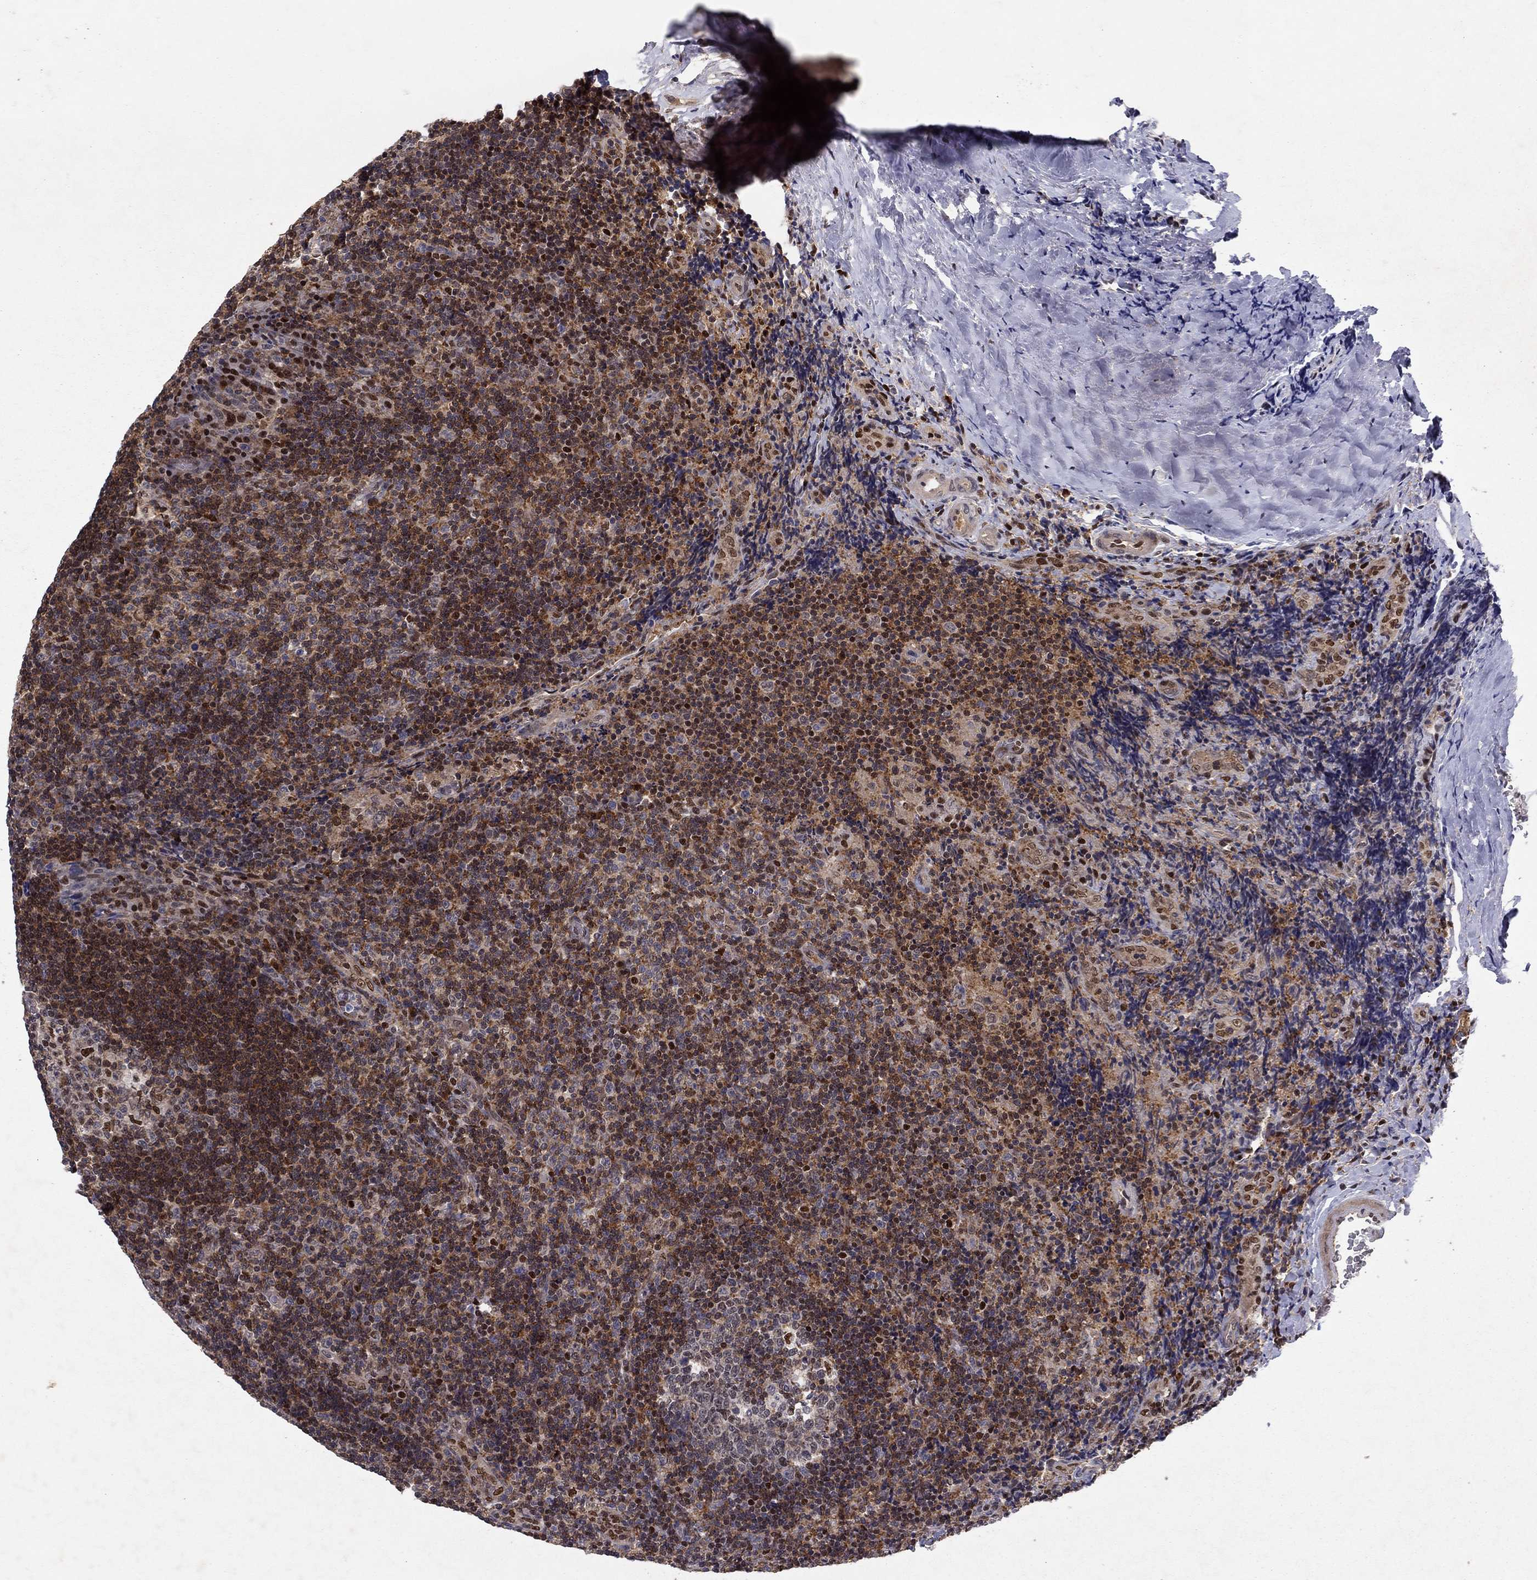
{"staining": {"intensity": "moderate", "quantity": "<25%", "location": "nuclear"}, "tissue": "tonsil", "cell_type": "Germinal center cells", "image_type": "normal", "snomed": [{"axis": "morphology", "description": "Normal tissue, NOS"}, {"axis": "topography", "description": "Tonsil"}], "caption": "Moderate nuclear positivity for a protein is seen in approximately <25% of germinal center cells of normal tonsil using IHC.", "gene": "CRTC1", "patient": {"sex": "male", "age": 17}}